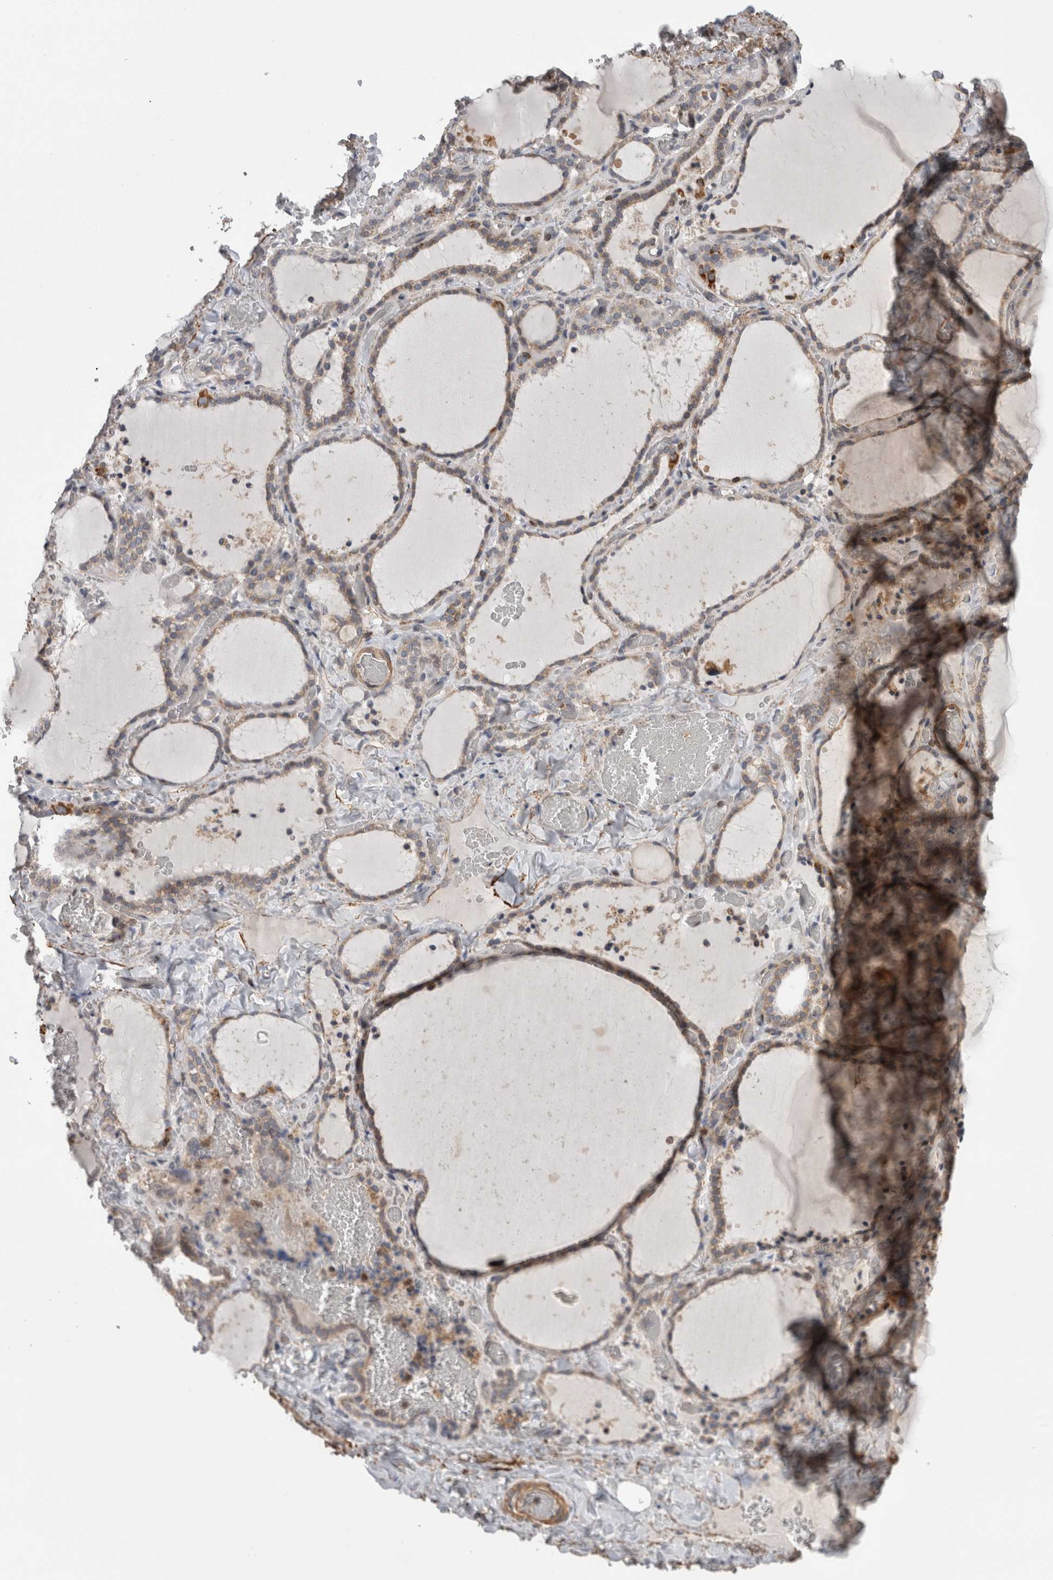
{"staining": {"intensity": "weak", "quantity": ">75%", "location": "cytoplasmic/membranous"}, "tissue": "thyroid gland", "cell_type": "Glandular cells", "image_type": "normal", "snomed": [{"axis": "morphology", "description": "Normal tissue, NOS"}, {"axis": "topography", "description": "Thyroid gland"}], "caption": "Protein staining by IHC shows weak cytoplasmic/membranous staining in approximately >75% of glandular cells in normal thyroid gland. (DAB (3,3'-diaminobenzidine) IHC with brightfield microscopy, high magnification).", "gene": "DARS2", "patient": {"sex": "female", "age": 22}}